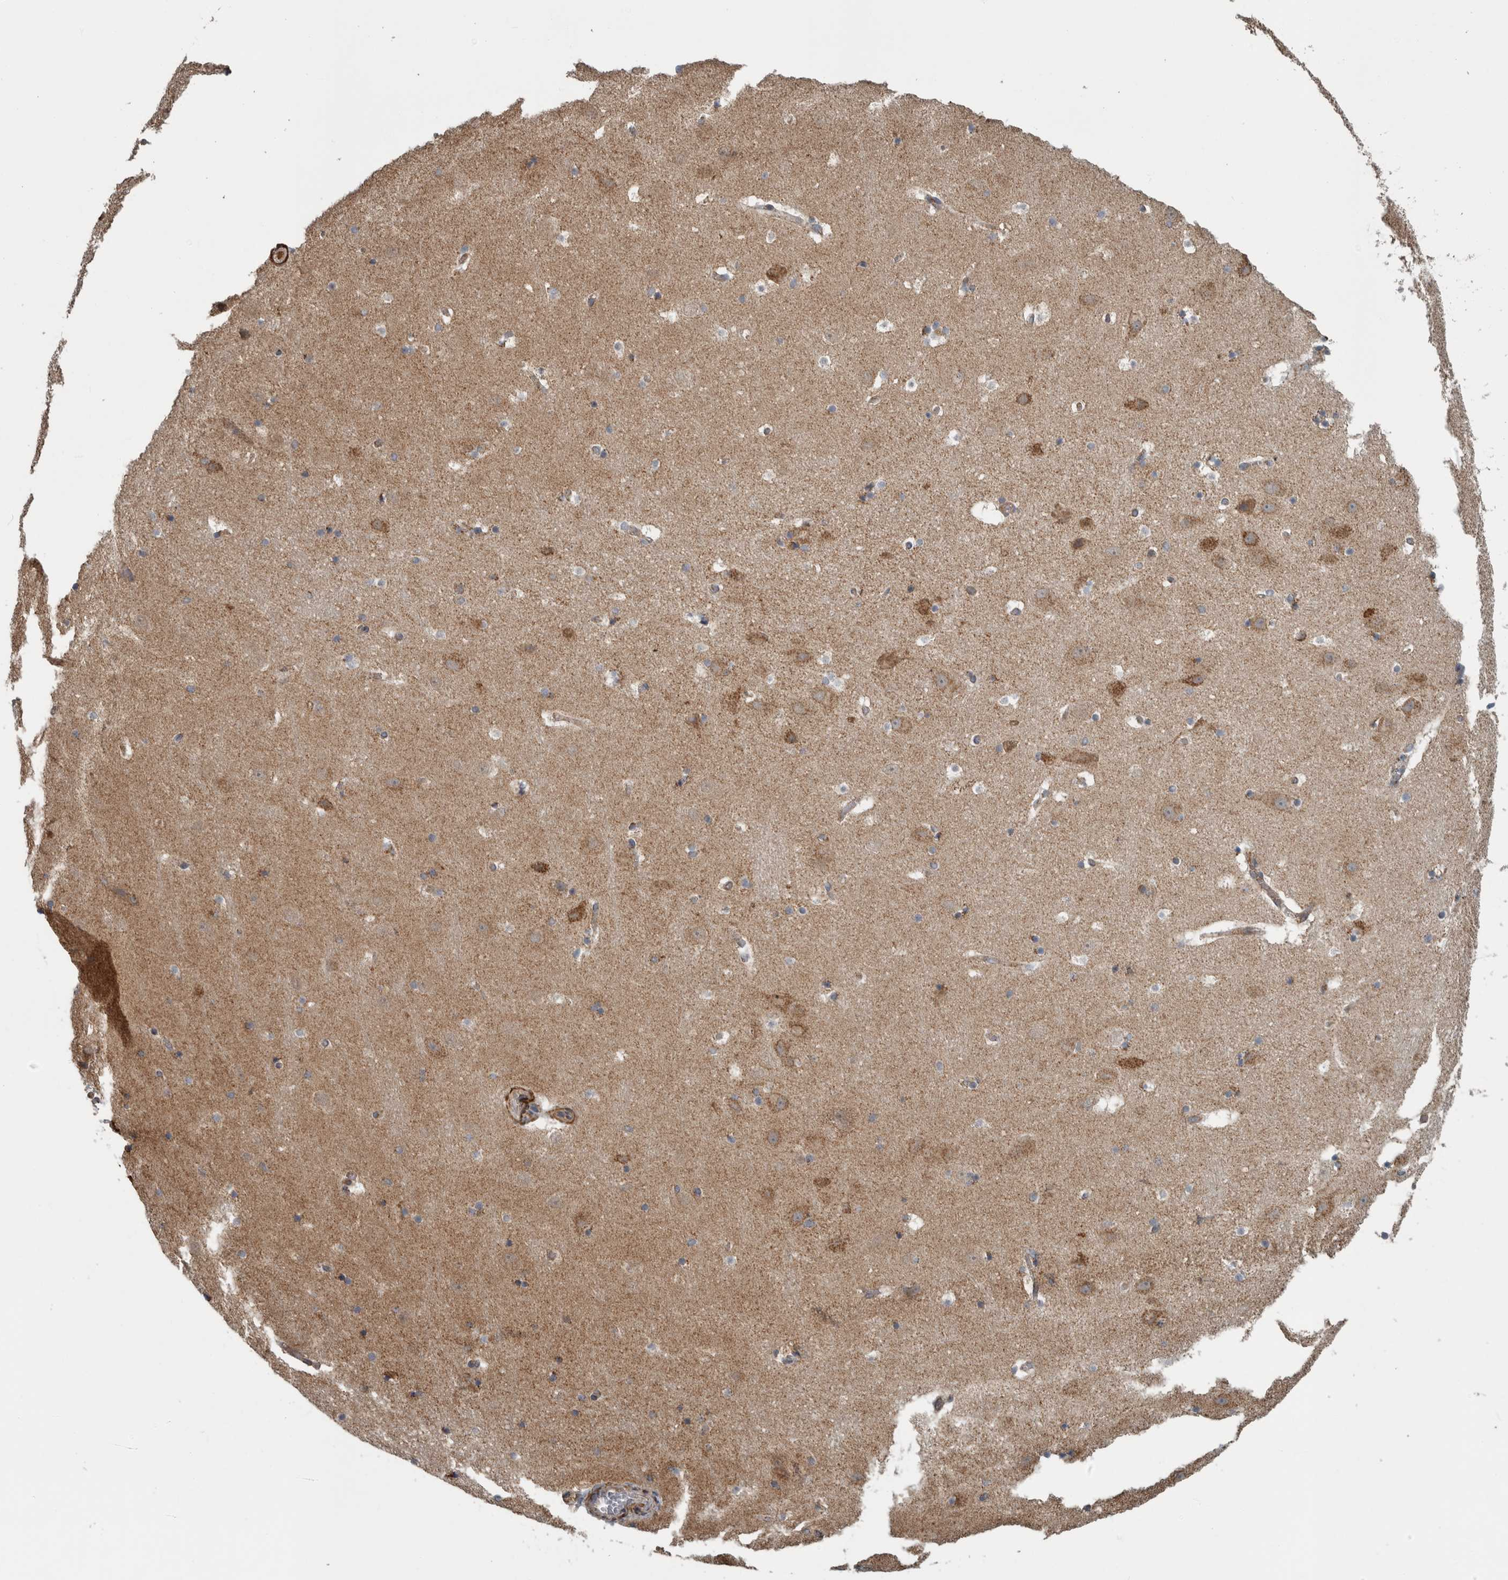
{"staining": {"intensity": "moderate", "quantity": "<25%", "location": "cytoplasmic/membranous"}, "tissue": "hippocampus", "cell_type": "Glial cells", "image_type": "normal", "snomed": [{"axis": "morphology", "description": "Normal tissue, NOS"}, {"axis": "topography", "description": "Hippocampus"}], "caption": "Benign hippocampus shows moderate cytoplasmic/membranous expression in approximately <25% of glial cells, visualized by immunohistochemistry. (Brightfield microscopy of DAB IHC at high magnification).", "gene": "ARMC1", "patient": {"sex": "male", "age": 45}}